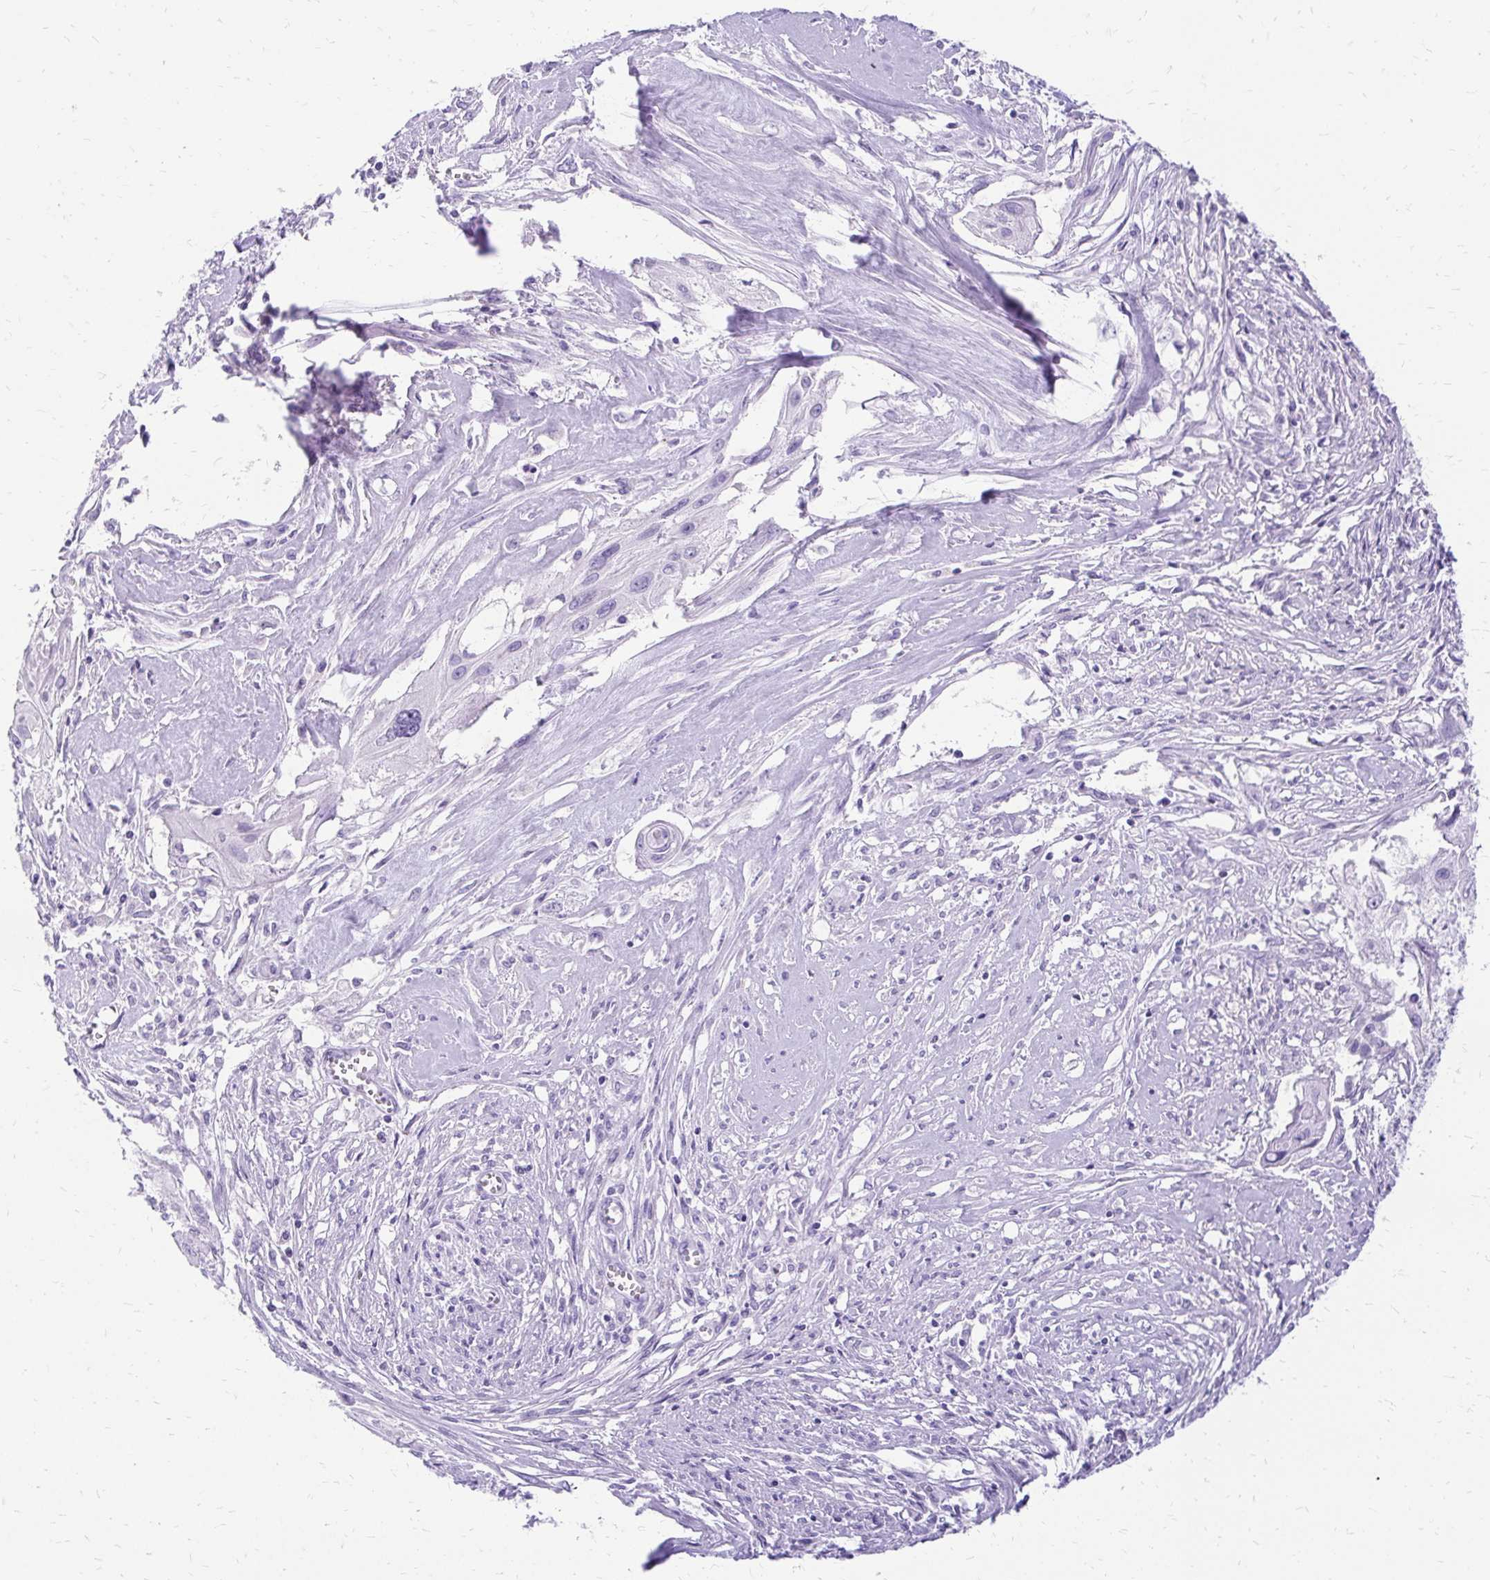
{"staining": {"intensity": "negative", "quantity": "none", "location": "none"}, "tissue": "cervical cancer", "cell_type": "Tumor cells", "image_type": "cancer", "snomed": [{"axis": "morphology", "description": "Squamous cell carcinoma, NOS"}, {"axis": "topography", "description": "Cervix"}], "caption": "IHC of cervical cancer demonstrates no staining in tumor cells. Brightfield microscopy of immunohistochemistry stained with DAB (3,3'-diaminobenzidine) (brown) and hematoxylin (blue), captured at high magnification.", "gene": "SLC32A1", "patient": {"sex": "female", "age": 49}}